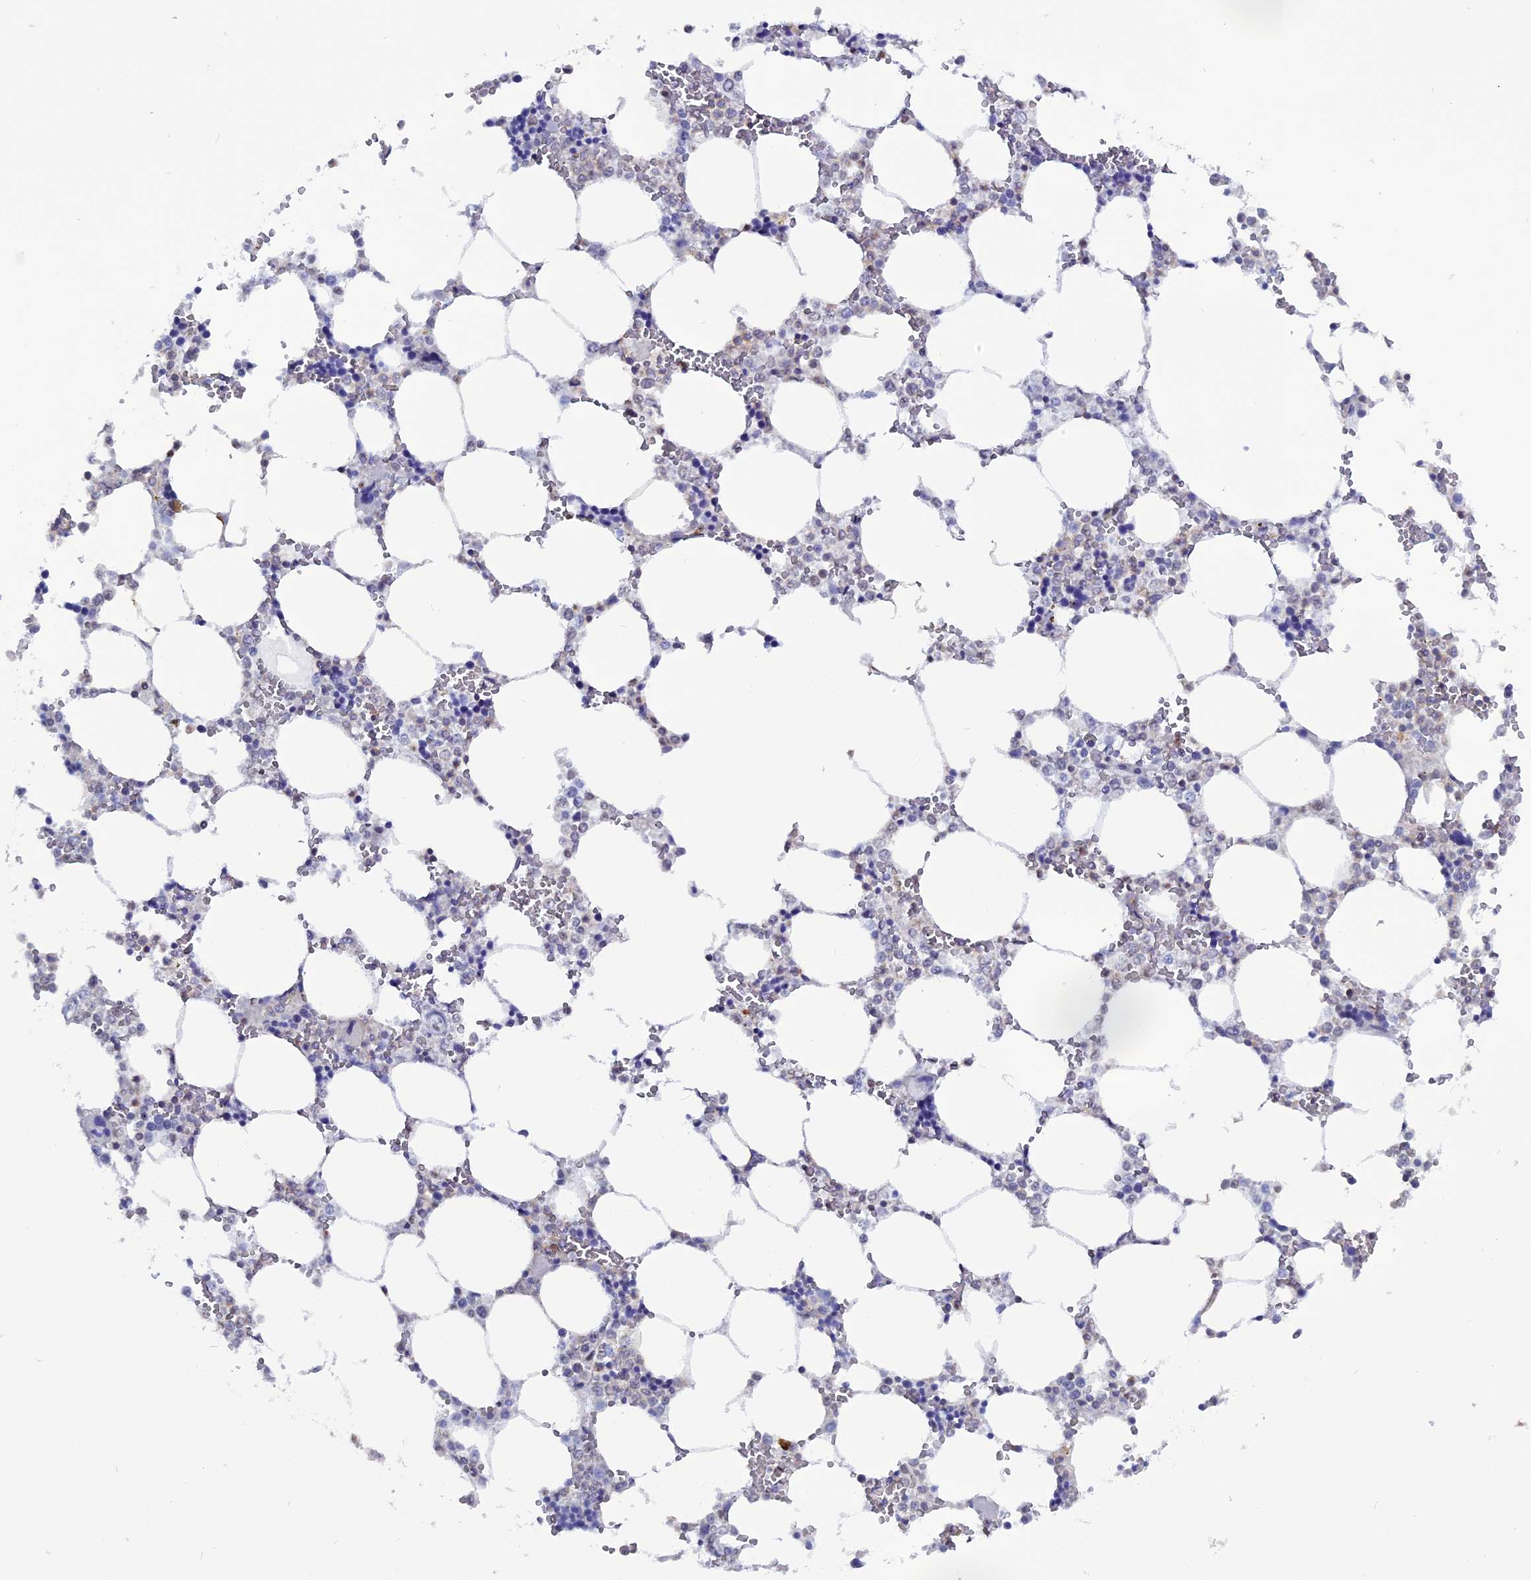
{"staining": {"intensity": "negative", "quantity": "none", "location": "none"}, "tissue": "bone marrow", "cell_type": "Hematopoietic cells", "image_type": "normal", "snomed": [{"axis": "morphology", "description": "Normal tissue, NOS"}, {"axis": "topography", "description": "Bone marrow"}], "caption": "This is a photomicrograph of IHC staining of normal bone marrow, which shows no expression in hematopoietic cells.", "gene": "NOL4L", "patient": {"sex": "male", "age": 64}}